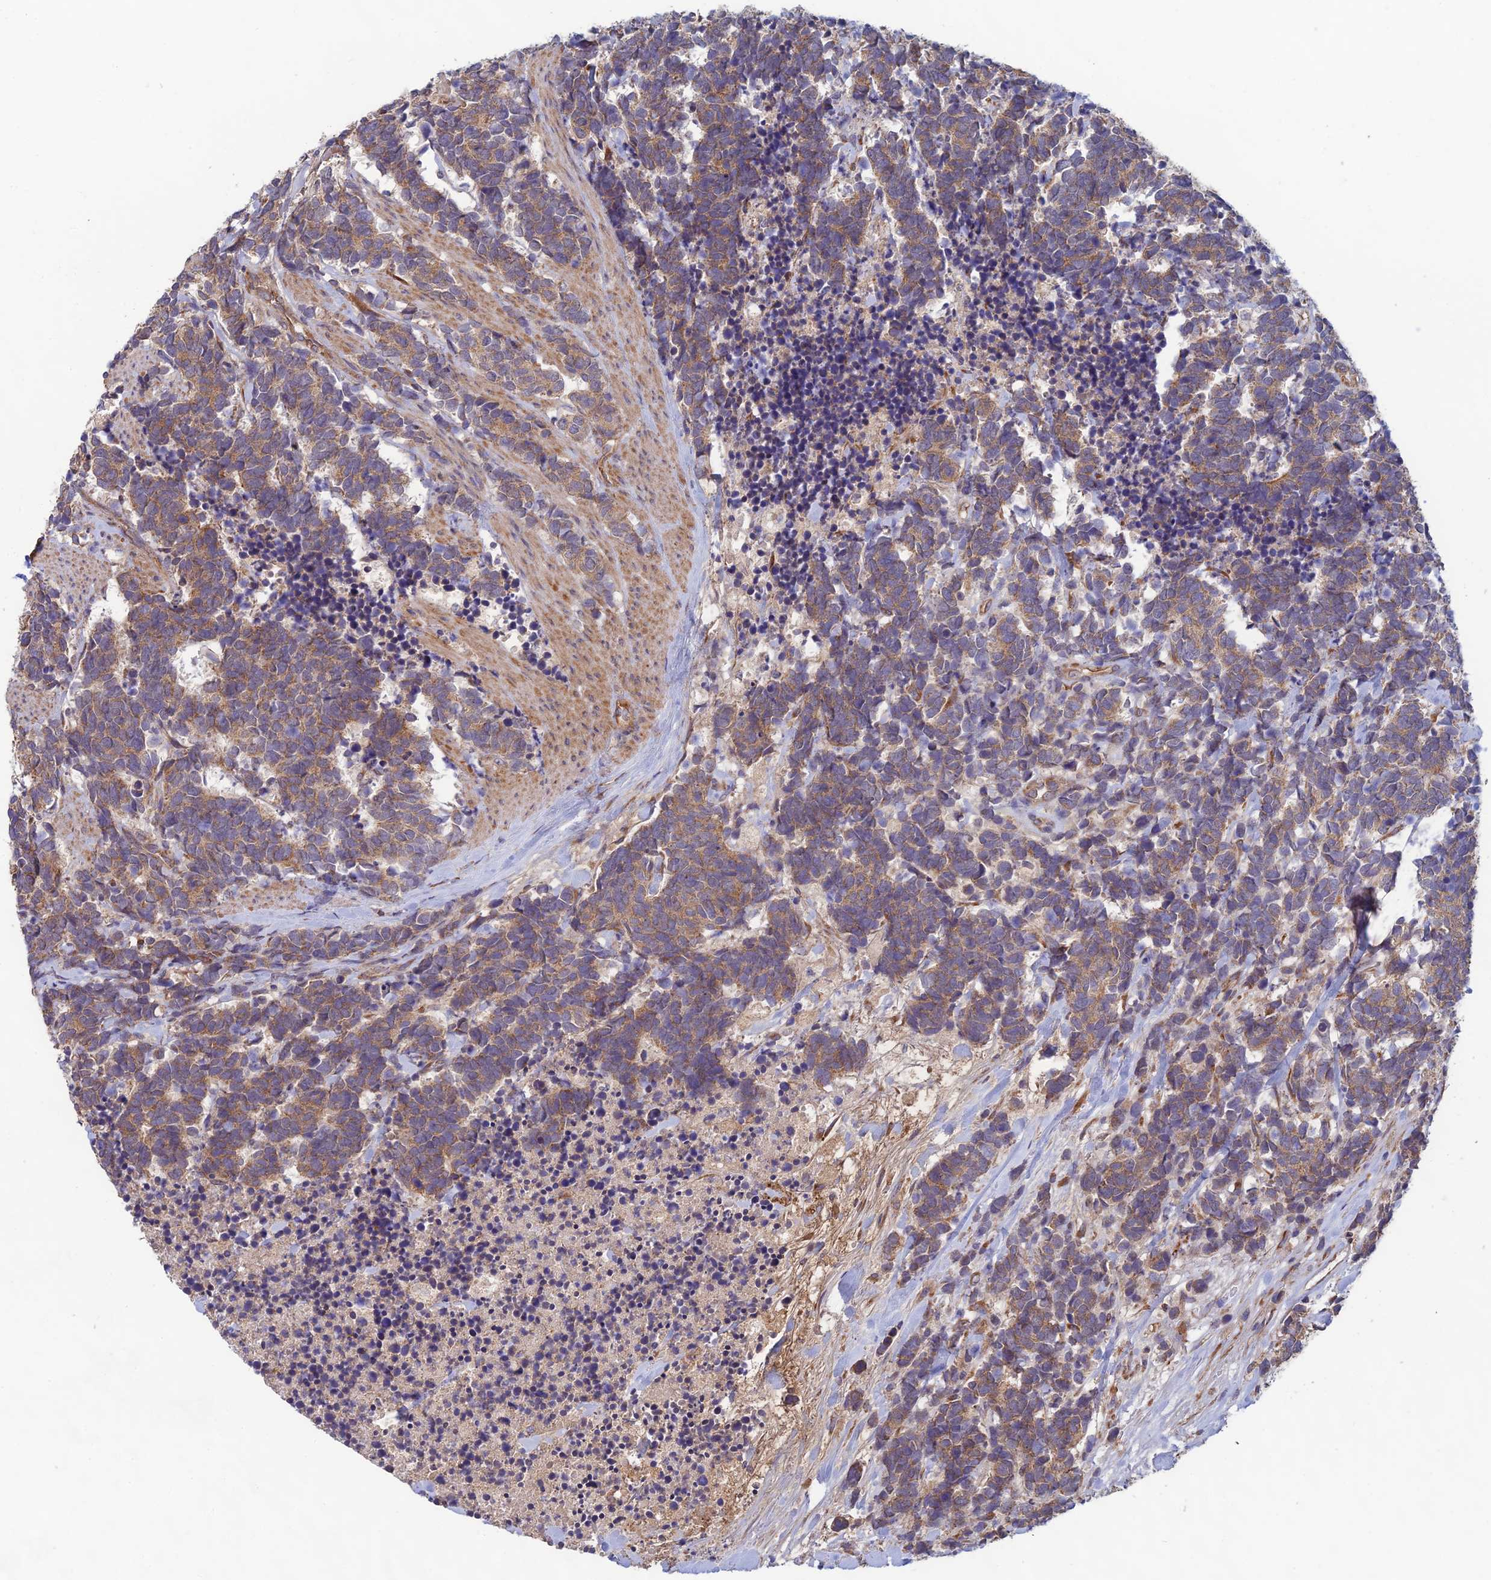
{"staining": {"intensity": "moderate", "quantity": ">75%", "location": "cytoplasmic/membranous"}, "tissue": "carcinoid", "cell_type": "Tumor cells", "image_type": "cancer", "snomed": [{"axis": "morphology", "description": "Carcinoma, NOS"}, {"axis": "morphology", "description": "Carcinoid, malignant, NOS"}, {"axis": "topography", "description": "Prostate"}], "caption": "Carcinoid was stained to show a protein in brown. There is medium levels of moderate cytoplasmic/membranous expression in approximately >75% of tumor cells.", "gene": "MRNIP", "patient": {"sex": "male", "age": 57}}